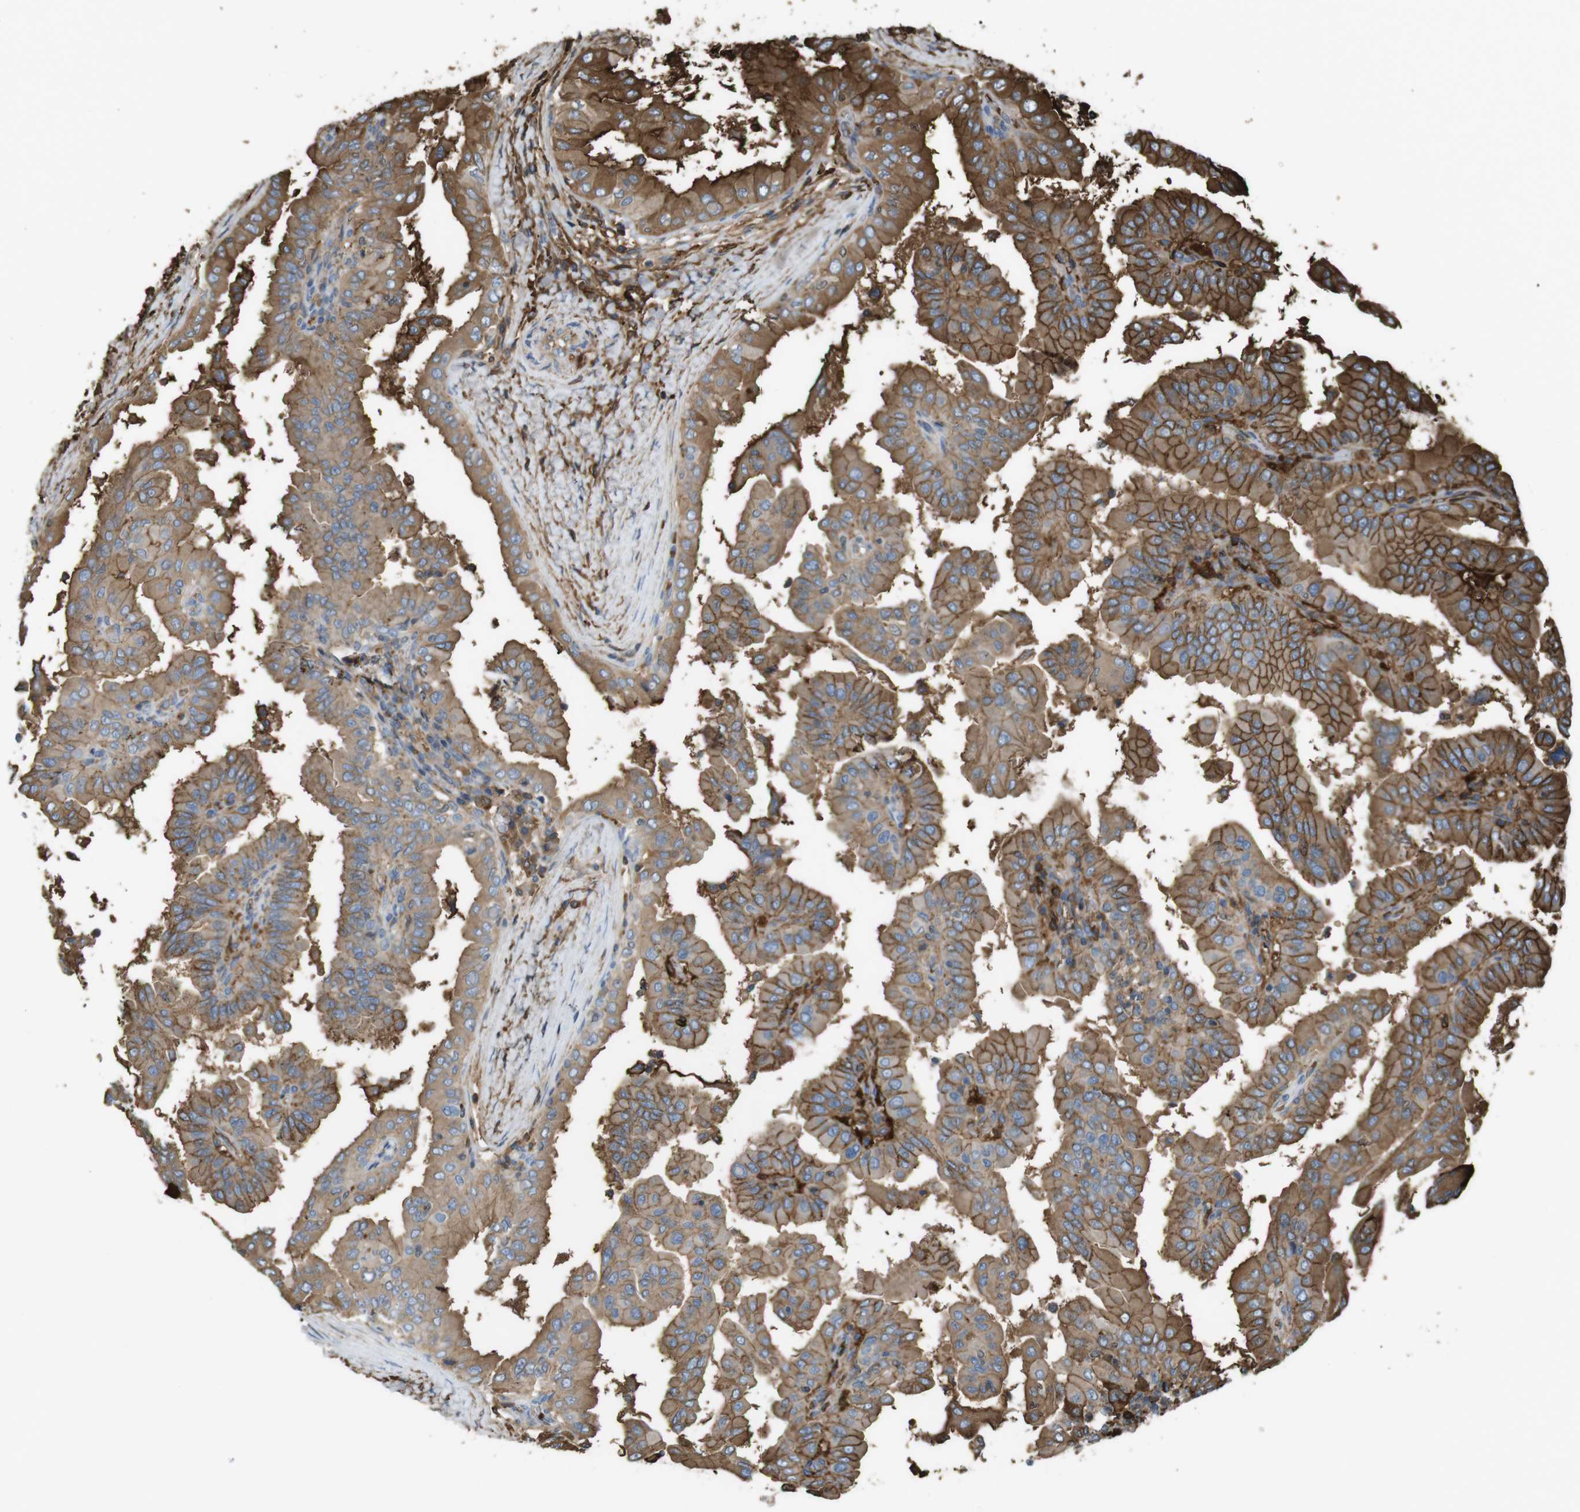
{"staining": {"intensity": "moderate", "quantity": ">75%", "location": "cytoplasmic/membranous"}, "tissue": "thyroid cancer", "cell_type": "Tumor cells", "image_type": "cancer", "snomed": [{"axis": "morphology", "description": "Papillary adenocarcinoma, NOS"}, {"axis": "topography", "description": "Thyroid gland"}], "caption": "IHC photomicrograph of neoplastic tissue: human thyroid papillary adenocarcinoma stained using immunohistochemistry (IHC) demonstrates medium levels of moderate protein expression localized specifically in the cytoplasmic/membranous of tumor cells, appearing as a cytoplasmic/membranous brown color.", "gene": "LTBP4", "patient": {"sex": "male", "age": 33}}